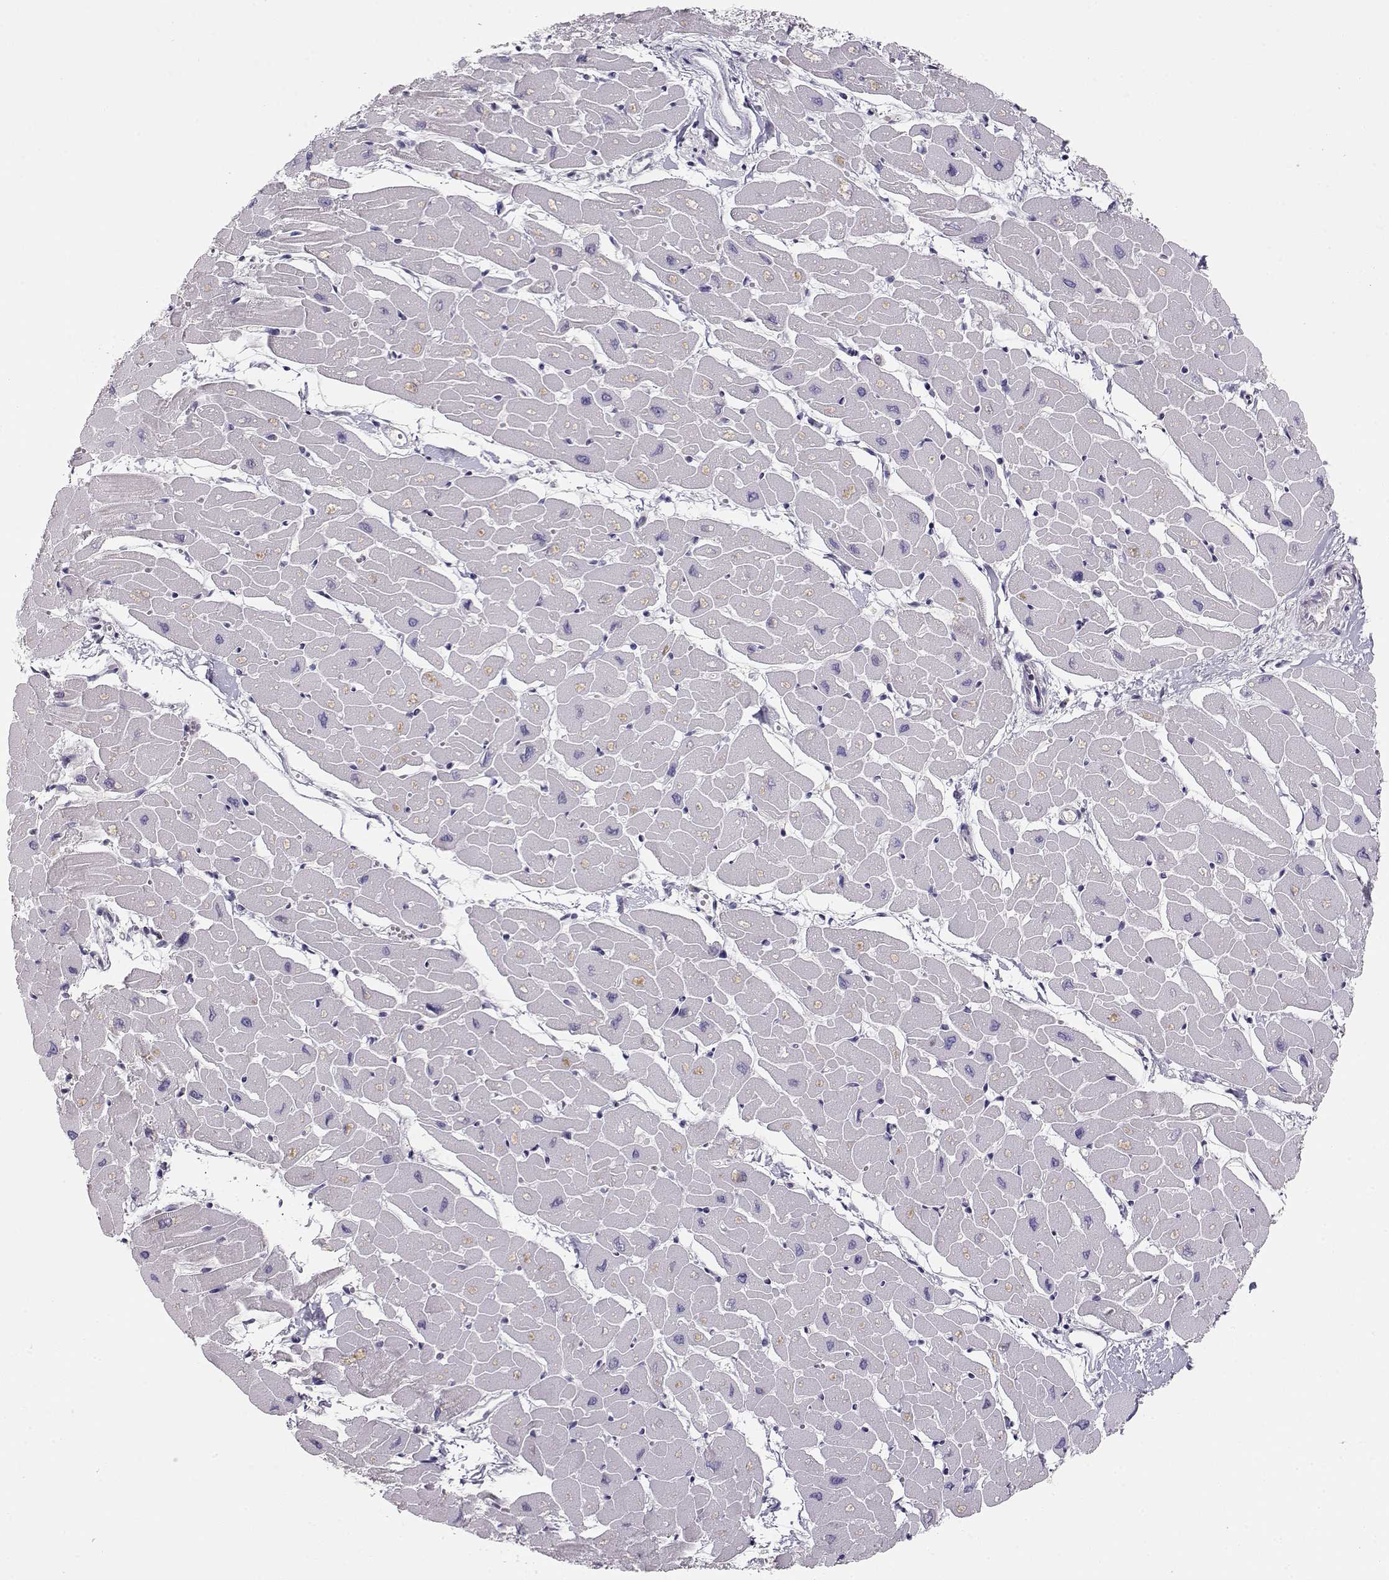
{"staining": {"intensity": "negative", "quantity": "none", "location": "none"}, "tissue": "heart muscle", "cell_type": "Cardiomyocytes", "image_type": "normal", "snomed": [{"axis": "morphology", "description": "Normal tissue, NOS"}, {"axis": "topography", "description": "Heart"}], "caption": "Cardiomyocytes show no significant expression in unremarkable heart muscle. The staining was performed using DAB to visualize the protein expression in brown, while the nuclei were stained in blue with hematoxylin (Magnification: 20x).", "gene": "TEPP", "patient": {"sex": "male", "age": 57}}